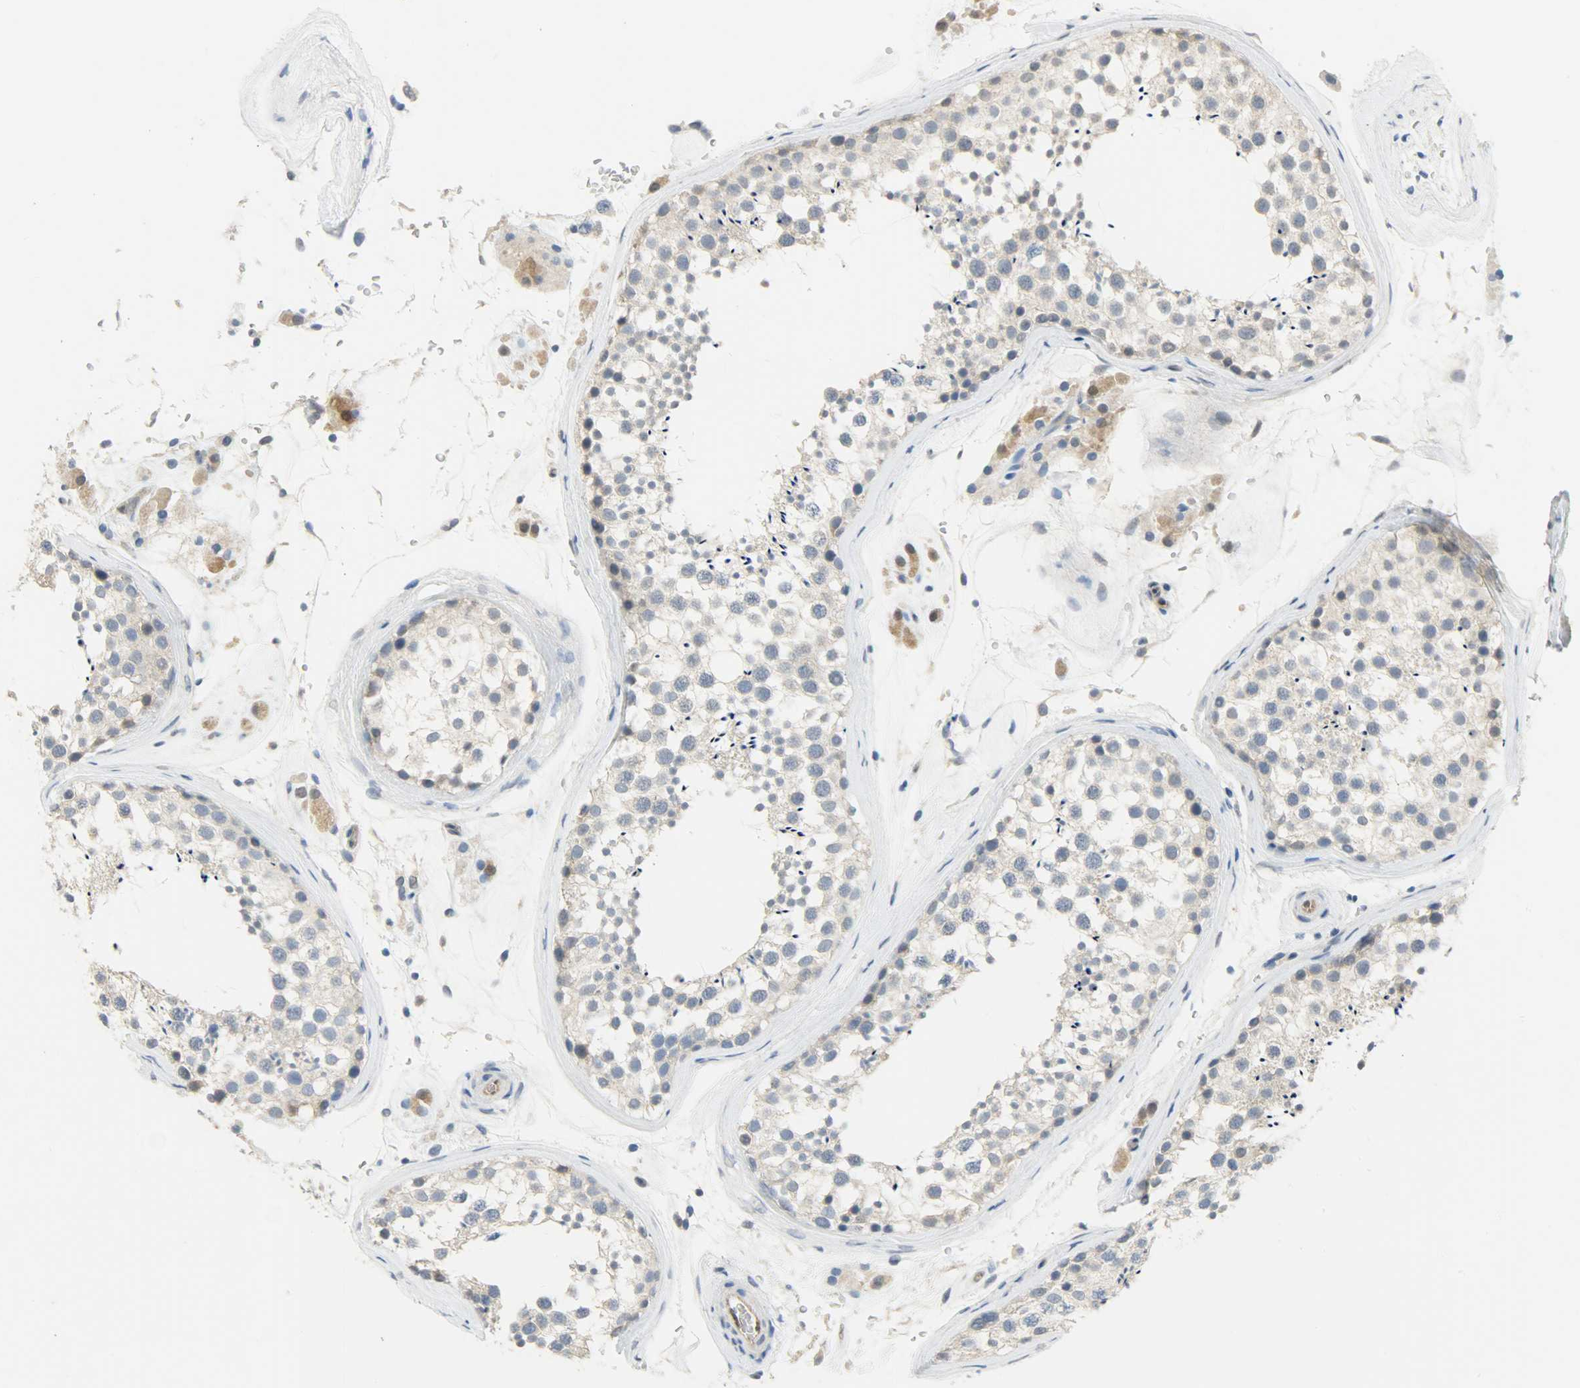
{"staining": {"intensity": "negative", "quantity": "none", "location": "none"}, "tissue": "testis", "cell_type": "Cells in seminiferous ducts", "image_type": "normal", "snomed": [{"axis": "morphology", "description": "Normal tissue, NOS"}, {"axis": "topography", "description": "Testis"}], "caption": "Testis was stained to show a protein in brown. There is no significant staining in cells in seminiferous ducts. (Immunohistochemistry (ihc), brightfield microscopy, high magnification).", "gene": "FKBP1A", "patient": {"sex": "male", "age": 46}}